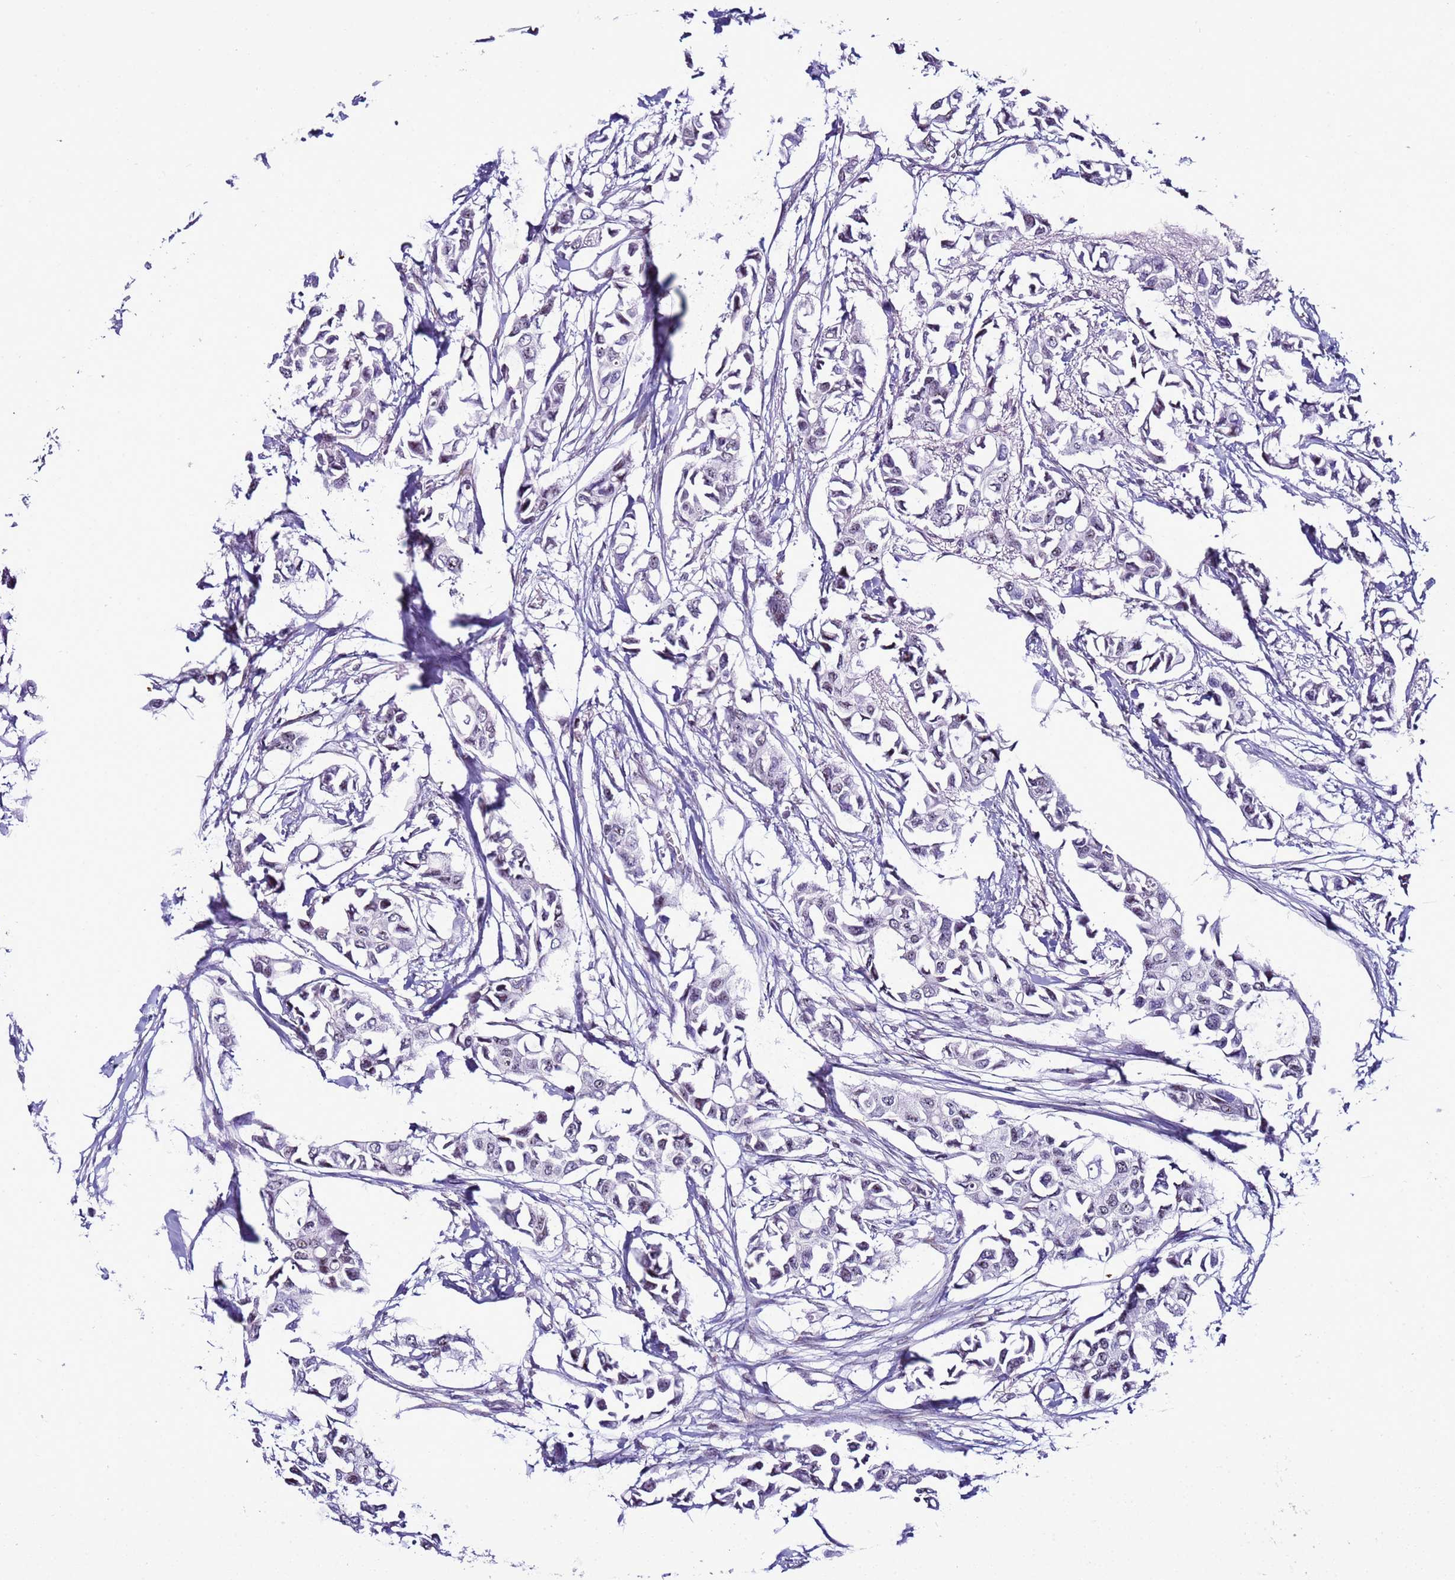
{"staining": {"intensity": "negative", "quantity": "none", "location": "none"}, "tissue": "breast cancer", "cell_type": "Tumor cells", "image_type": "cancer", "snomed": [{"axis": "morphology", "description": "Duct carcinoma"}, {"axis": "topography", "description": "Breast"}], "caption": "Immunohistochemistry micrograph of neoplastic tissue: human intraductal carcinoma (breast) stained with DAB (3,3'-diaminobenzidine) reveals no significant protein staining in tumor cells.", "gene": "LRRC10B", "patient": {"sex": "female", "age": 41}}